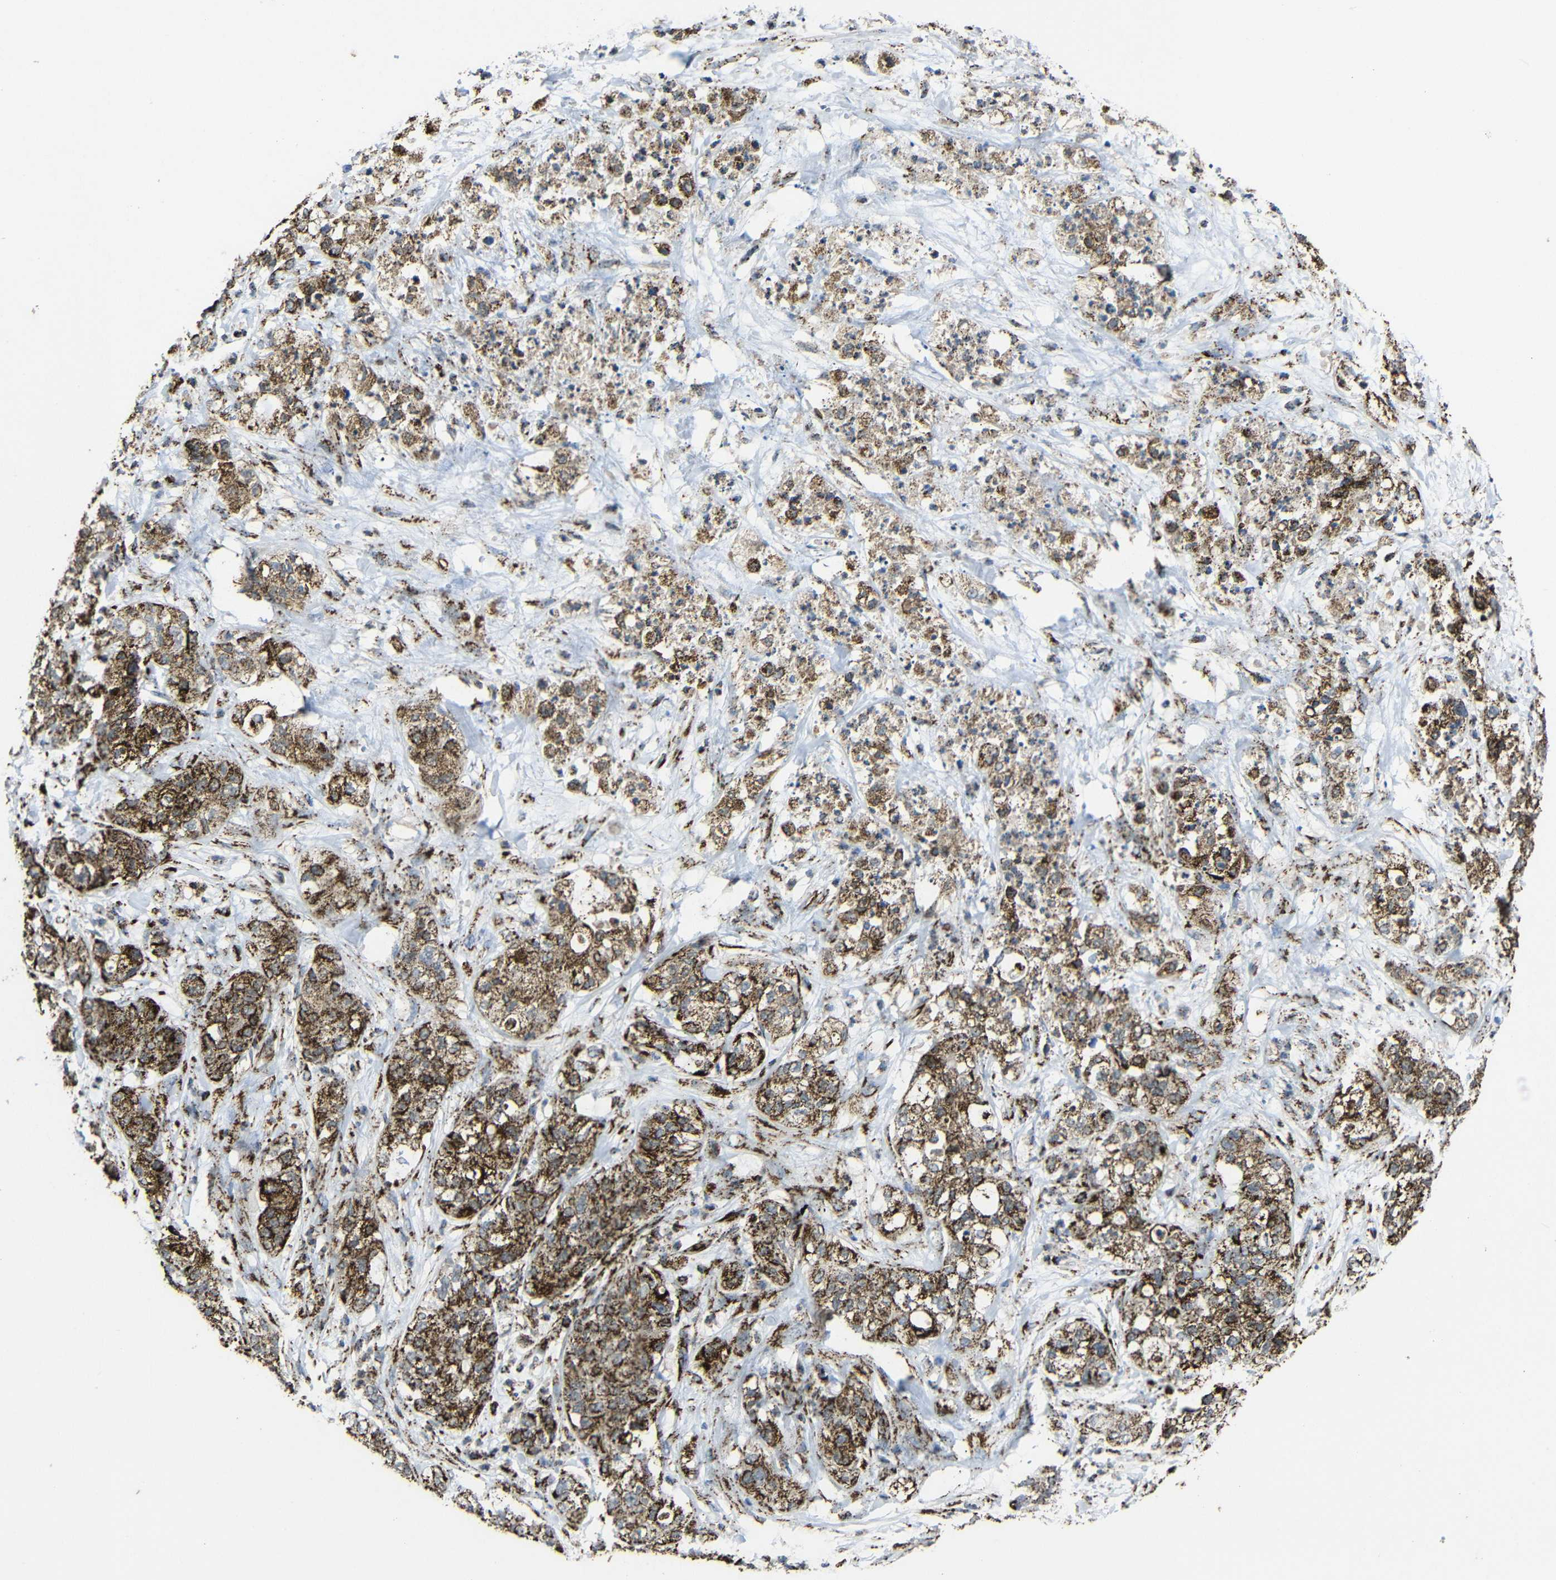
{"staining": {"intensity": "strong", "quantity": ">75%", "location": "cytoplasmic/membranous"}, "tissue": "pancreatic cancer", "cell_type": "Tumor cells", "image_type": "cancer", "snomed": [{"axis": "morphology", "description": "Adenocarcinoma, NOS"}, {"axis": "topography", "description": "Pancreas"}], "caption": "An IHC image of neoplastic tissue is shown. Protein staining in brown shows strong cytoplasmic/membranous positivity in pancreatic adenocarcinoma within tumor cells.", "gene": "ATP5F1A", "patient": {"sex": "female", "age": 78}}